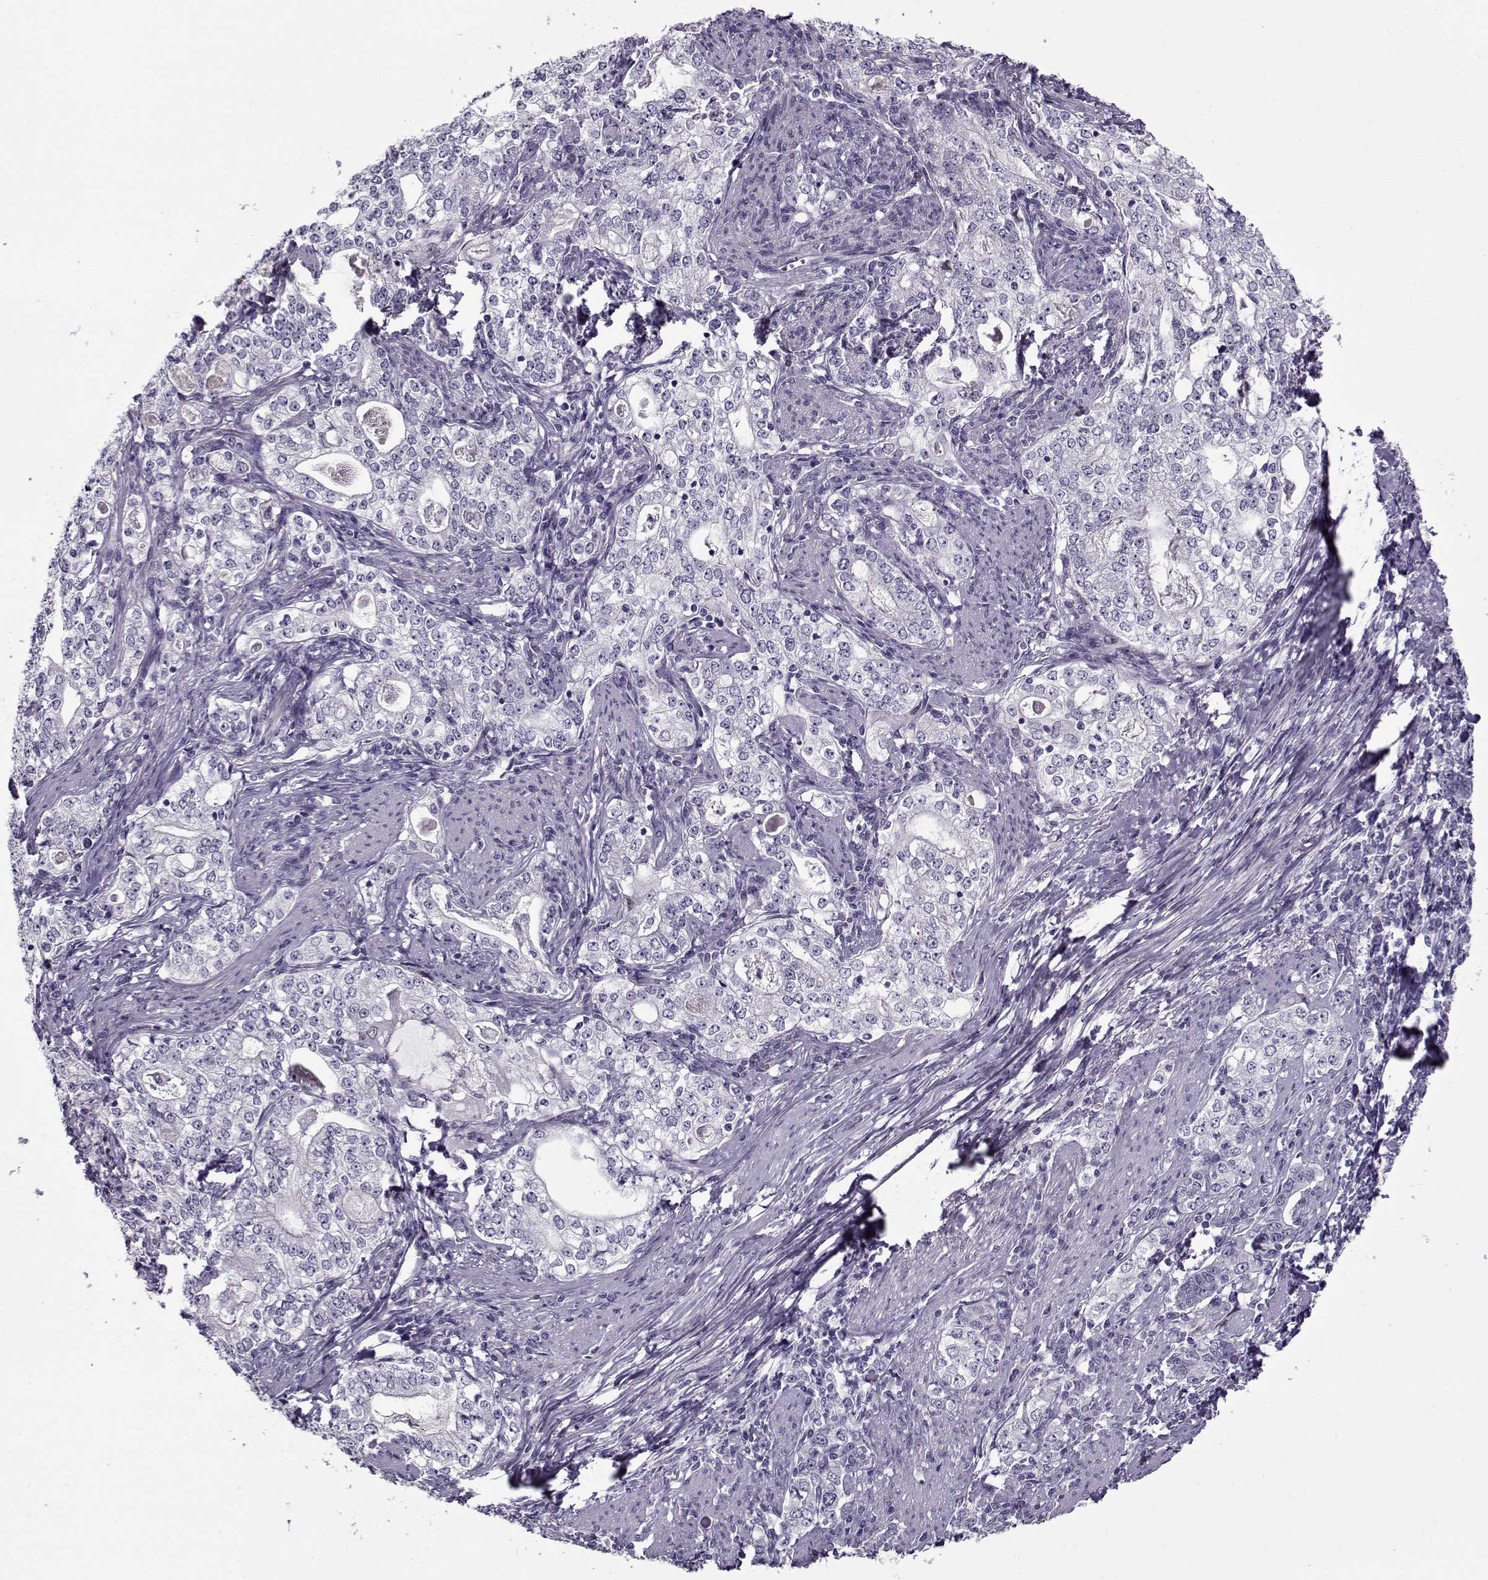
{"staining": {"intensity": "negative", "quantity": "none", "location": "none"}, "tissue": "stomach cancer", "cell_type": "Tumor cells", "image_type": "cancer", "snomed": [{"axis": "morphology", "description": "Adenocarcinoma, NOS"}, {"axis": "topography", "description": "Stomach, lower"}], "caption": "Tumor cells are negative for protein expression in human adenocarcinoma (stomach).", "gene": "CIBAR1", "patient": {"sex": "female", "age": 72}}